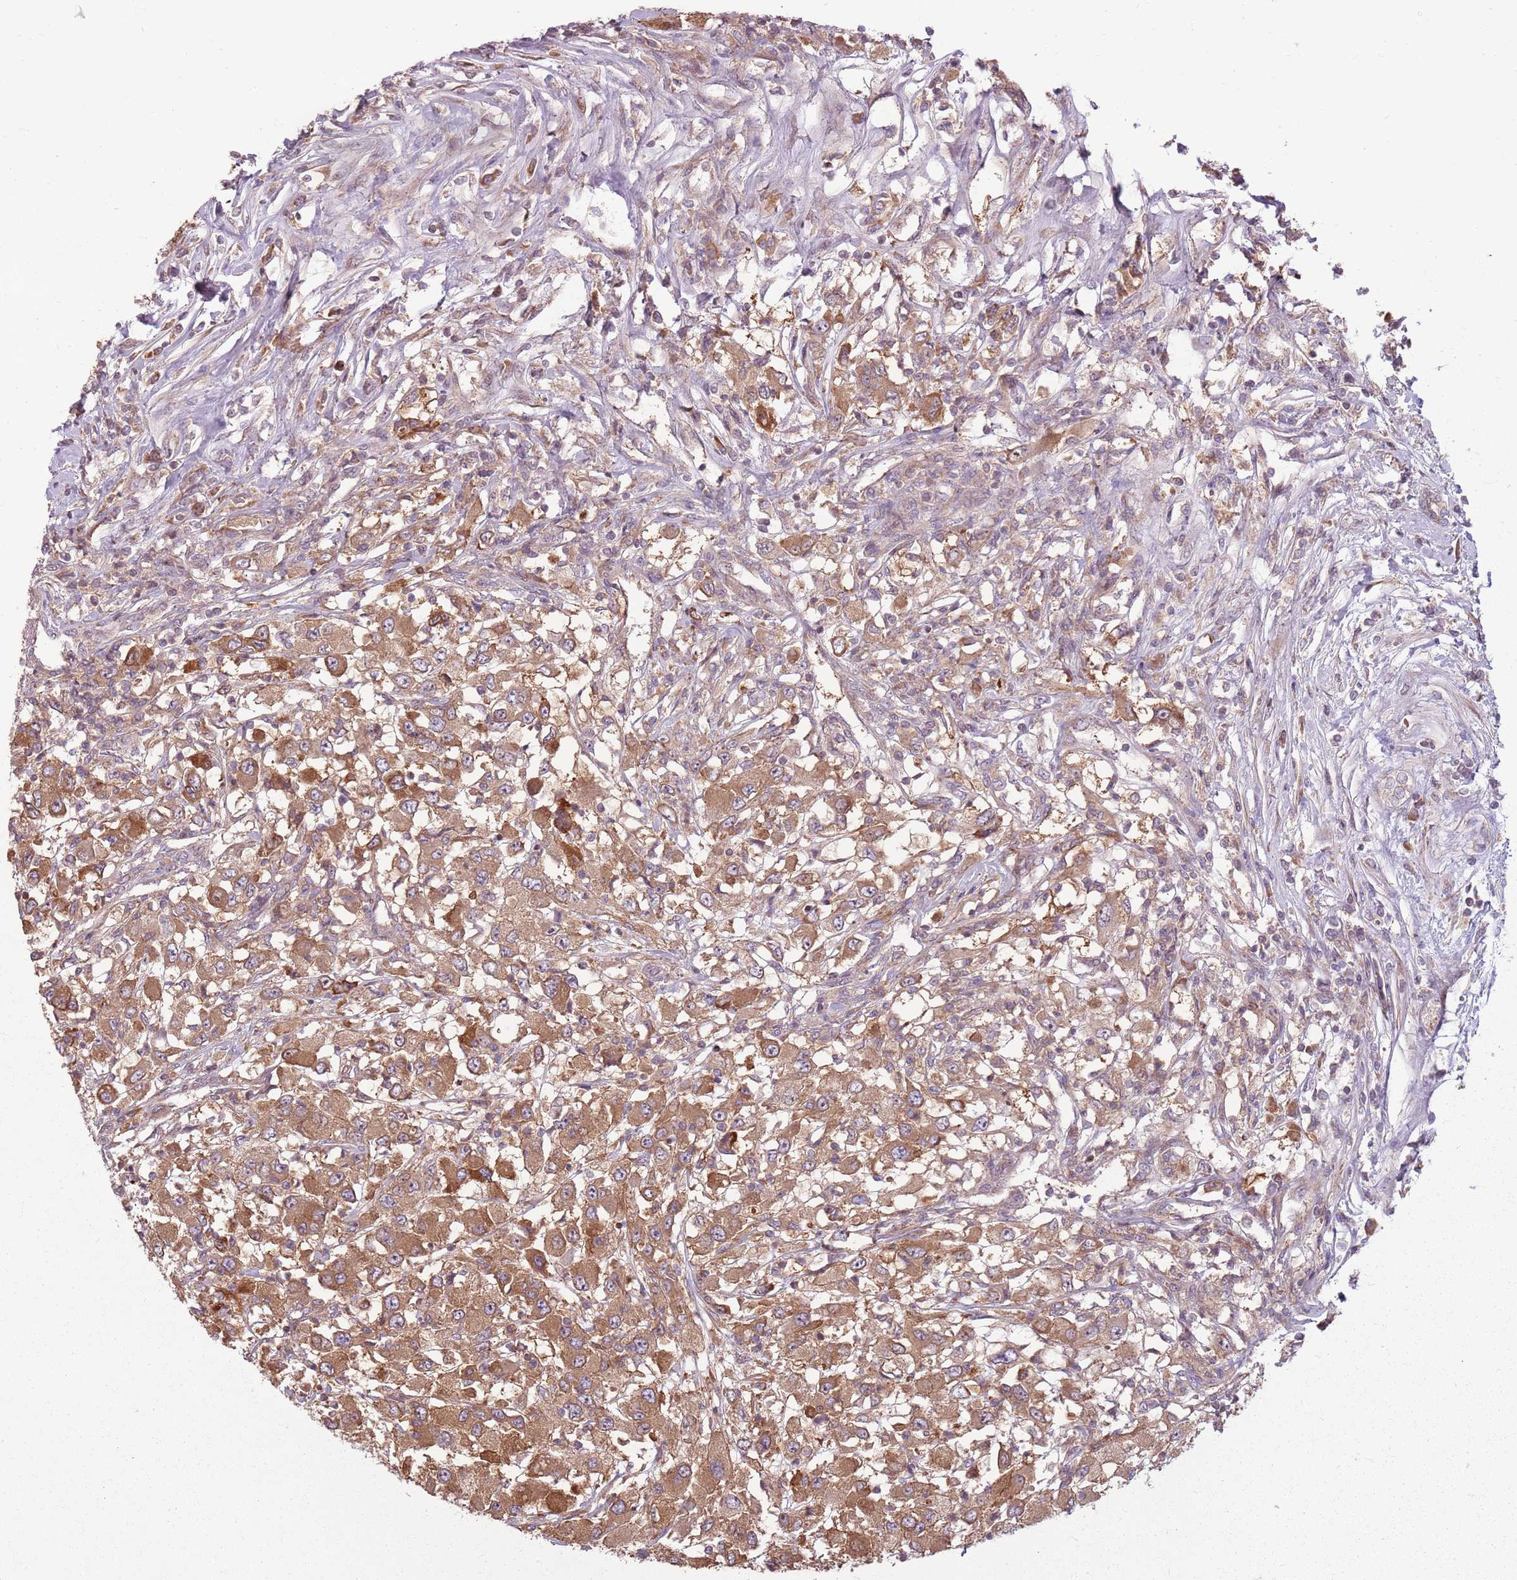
{"staining": {"intensity": "moderate", "quantity": ">75%", "location": "cytoplasmic/membranous"}, "tissue": "renal cancer", "cell_type": "Tumor cells", "image_type": "cancer", "snomed": [{"axis": "morphology", "description": "Adenocarcinoma, NOS"}, {"axis": "topography", "description": "Kidney"}], "caption": "Immunohistochemical staining of human renal adenocarcinoma exhibits moderate cytoplasmic/membranous protein expression in approximately >75% of tumor cells.", "gene": "RPL21", "patient": {"sex": "female", "age": 67}}